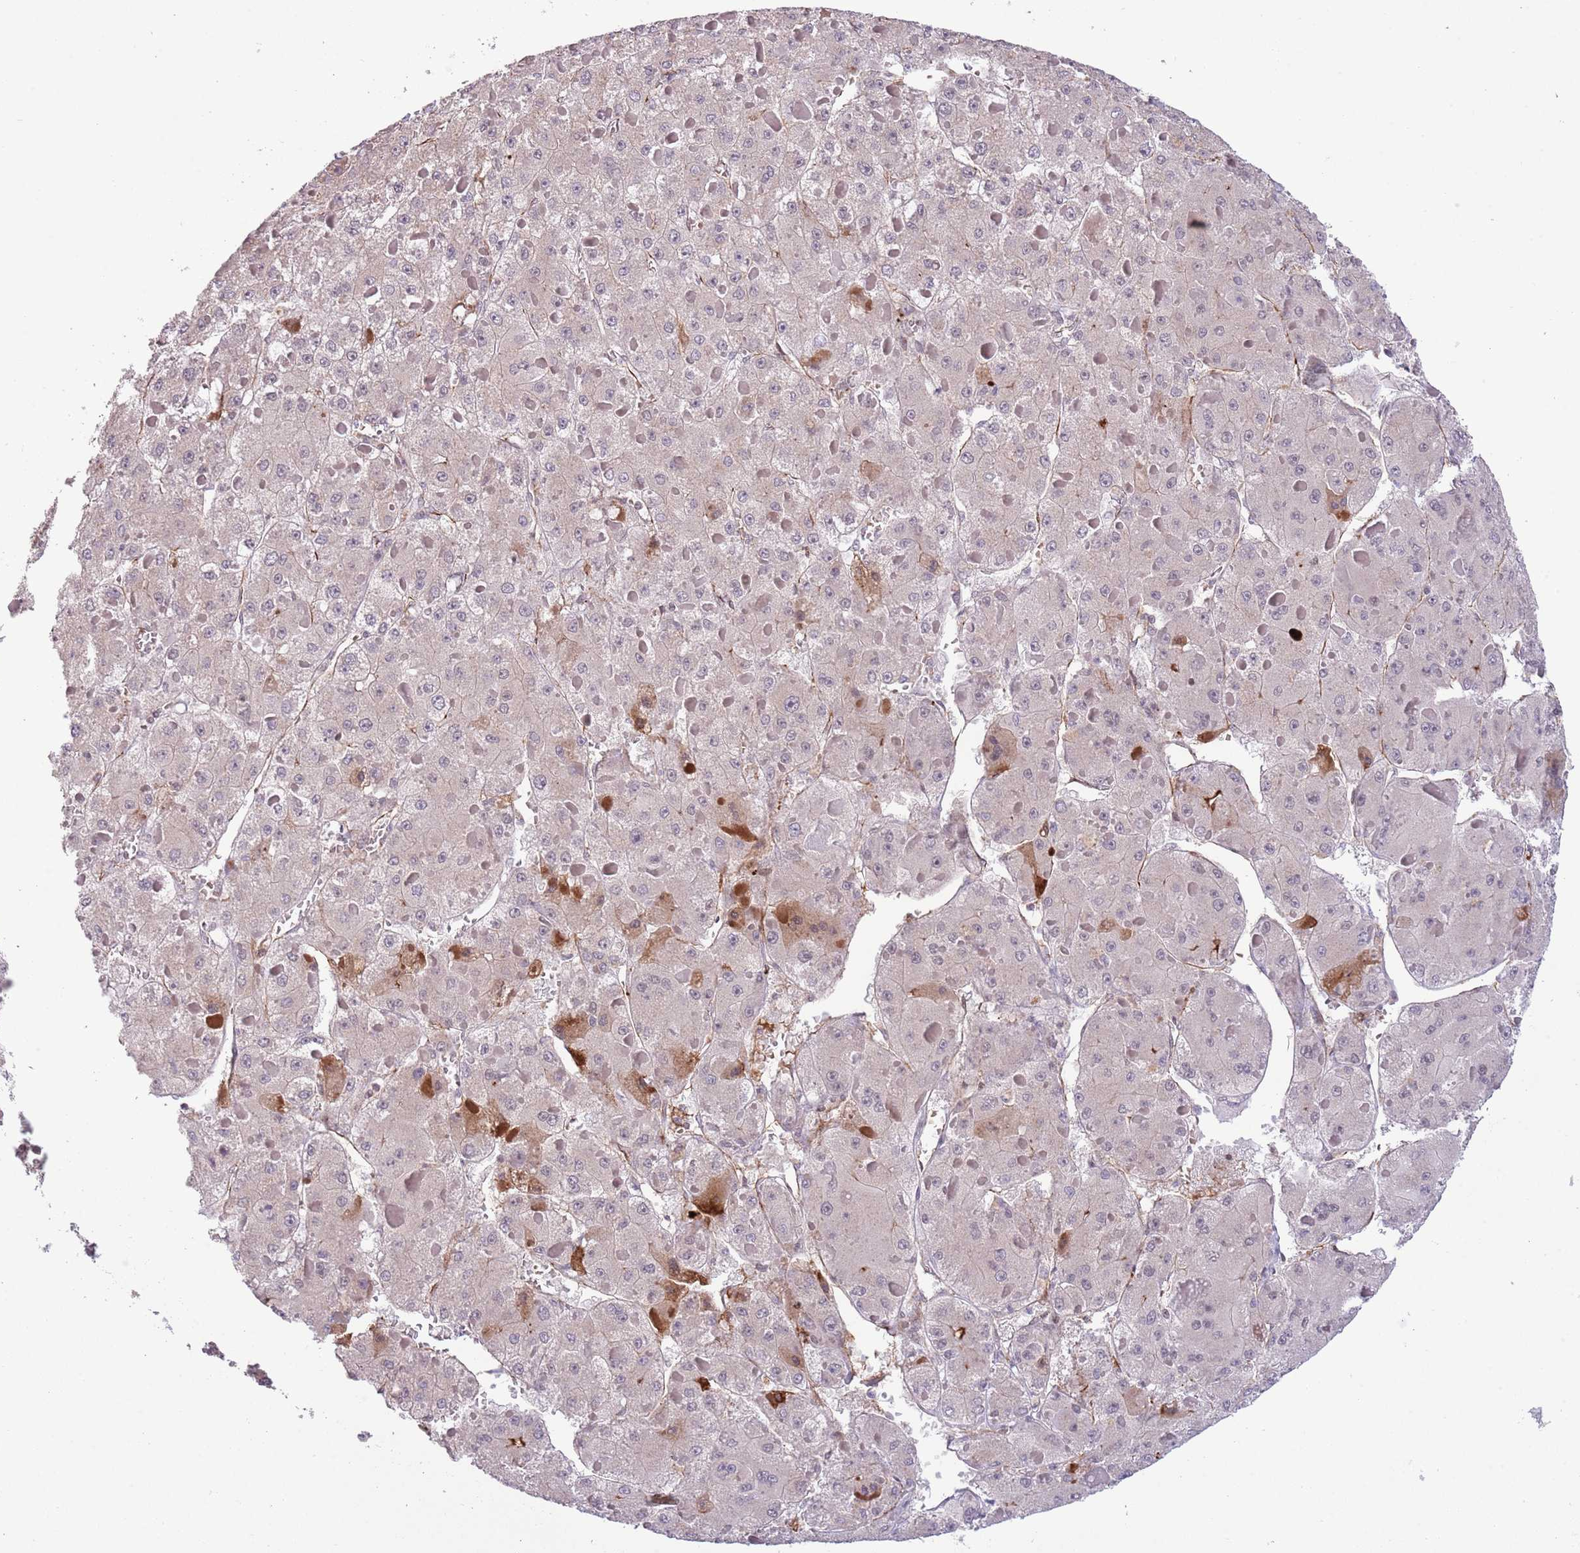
{"staining": {"intensity": "negative", "quantity": "none", "location": "none"}, "tissue": "liver cancer", "cell_type": "Tumor cells", "image_type": "cancer", "snomed": [{"axis": "morphology", "description": "Carcinoma, Hepatocellular, NOS"}, {"axis": "topography", "description": "Liver"}], "caption": "Immunohistochemistry photomicrograph of hepatocellular carcinoma (liver) stained for a protein (brown), which reveals no positivity in tumor cells.", "gene": "DPP10", "patient": {"sex": "female", "age": 73}}